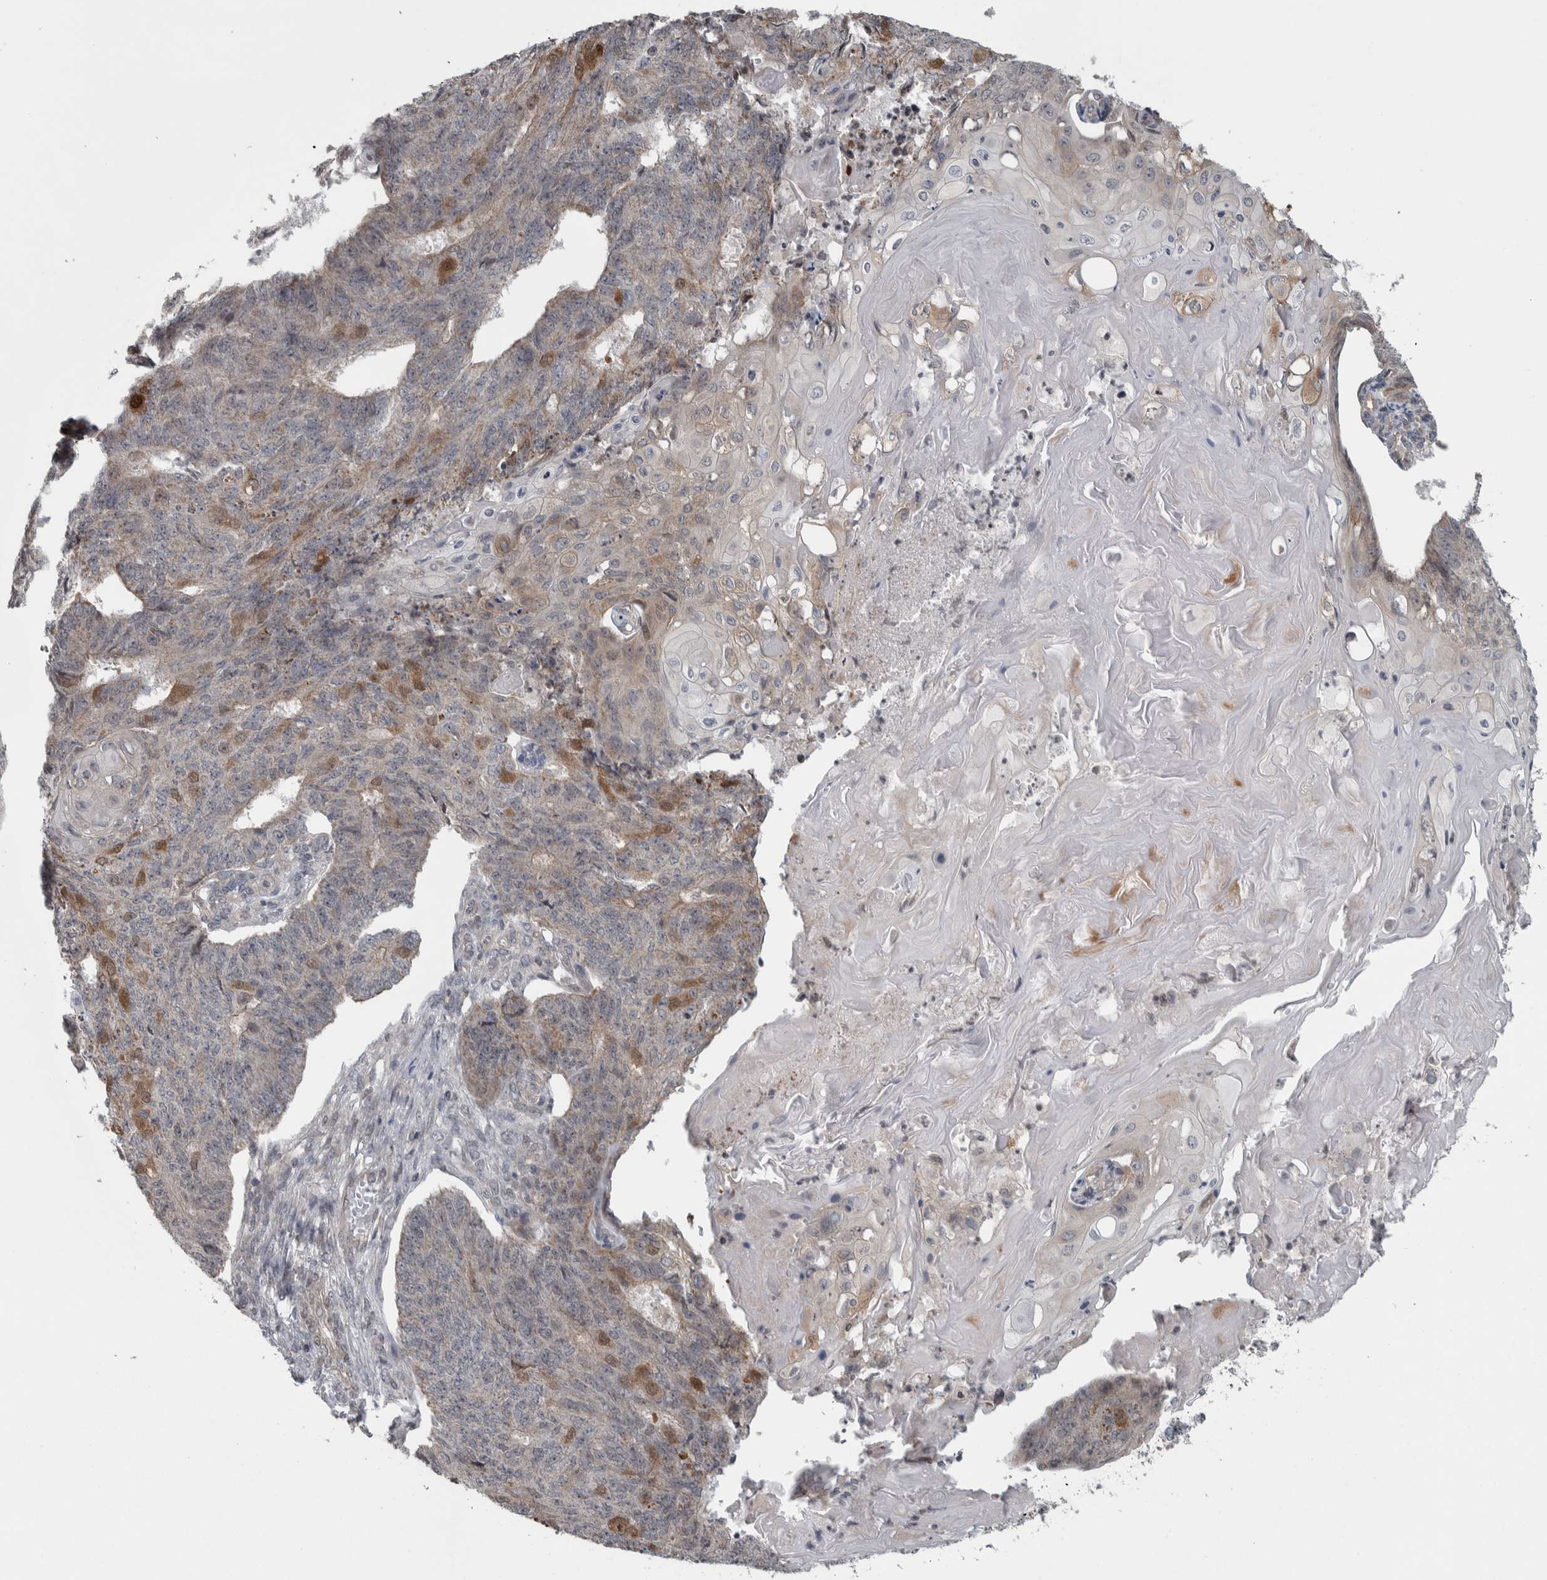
{"staining": {"intensity": "moderate", "quantity": "<25%", "location": "cytoplasmic/membranous"}, "tissue": "endometrial cancer", "cell_type": "Tumor cells", "image_type": "cancer", "snomed": [{"axis": "morphology", "description": "Adenocarcinoma, NOS"}, {"axis": "topography", "description": "Endometrium"}], "caption": "Approximately <25% of tumor cells in human endometrial cancer display moderate cytoplasmic/membranous protein staining as visualized by brown immunohistochemical staining.", "gene": "CWC27", "patient": {"sex": "female", "age": 32}}